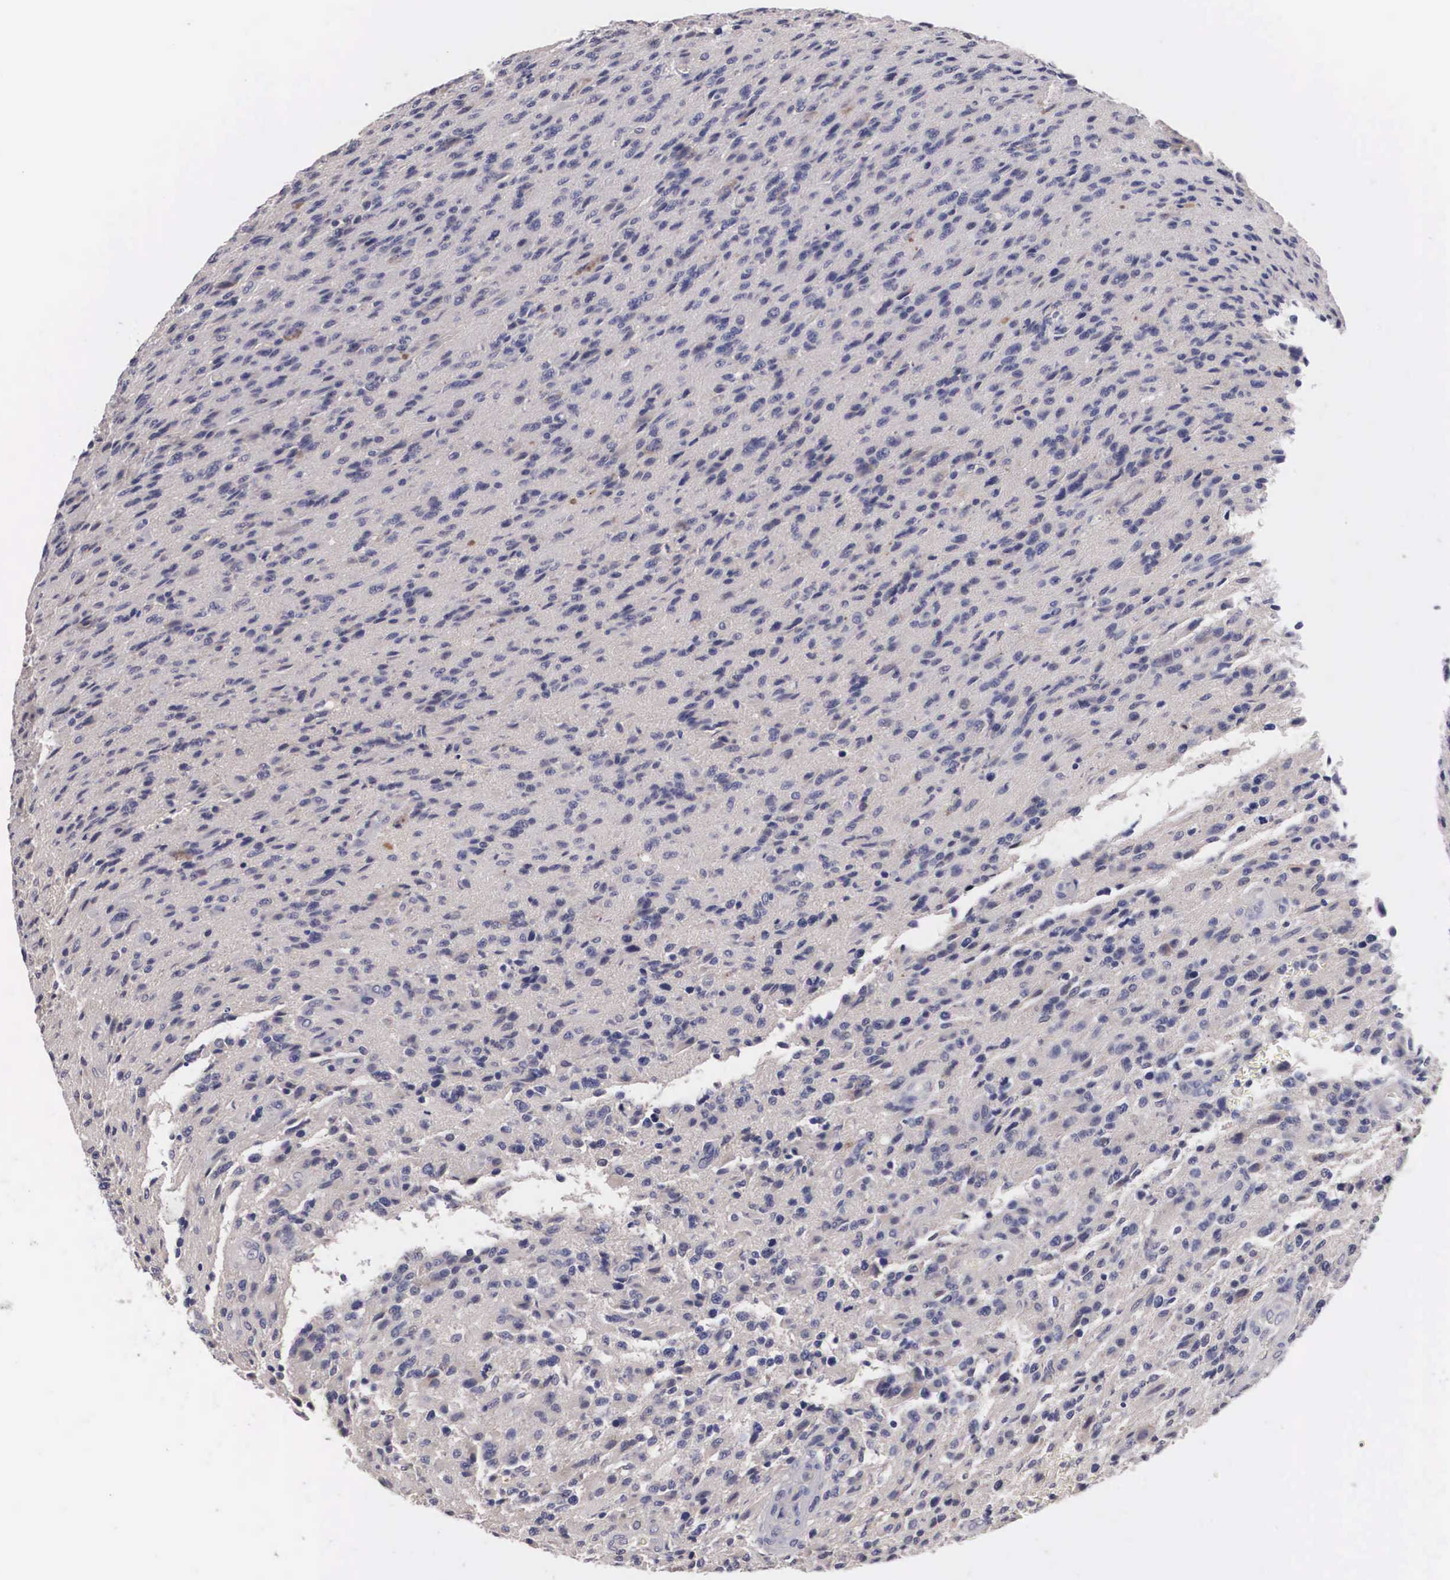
{"staining": {"intensity": "weak", "quantity": ">75%", "location": "cytoplasmic/membranous"}, "tissue": "glioma", "cell_type": "Tumor cells", "image_type": "cancer", "snomed": [{"axis": "morphology", "description": "Glioma, malignant, High grade"}, {"axis": "topography", "description": "Brain"}], "caption": "Immunohistochemical staining of malignant high-grade glioma exhibits low levels of weak cytoplasmic/membranous expression in about >75% of tumor cells.", "gene": "ABHD4", "patient": {"sex": "male", "age": 36}}